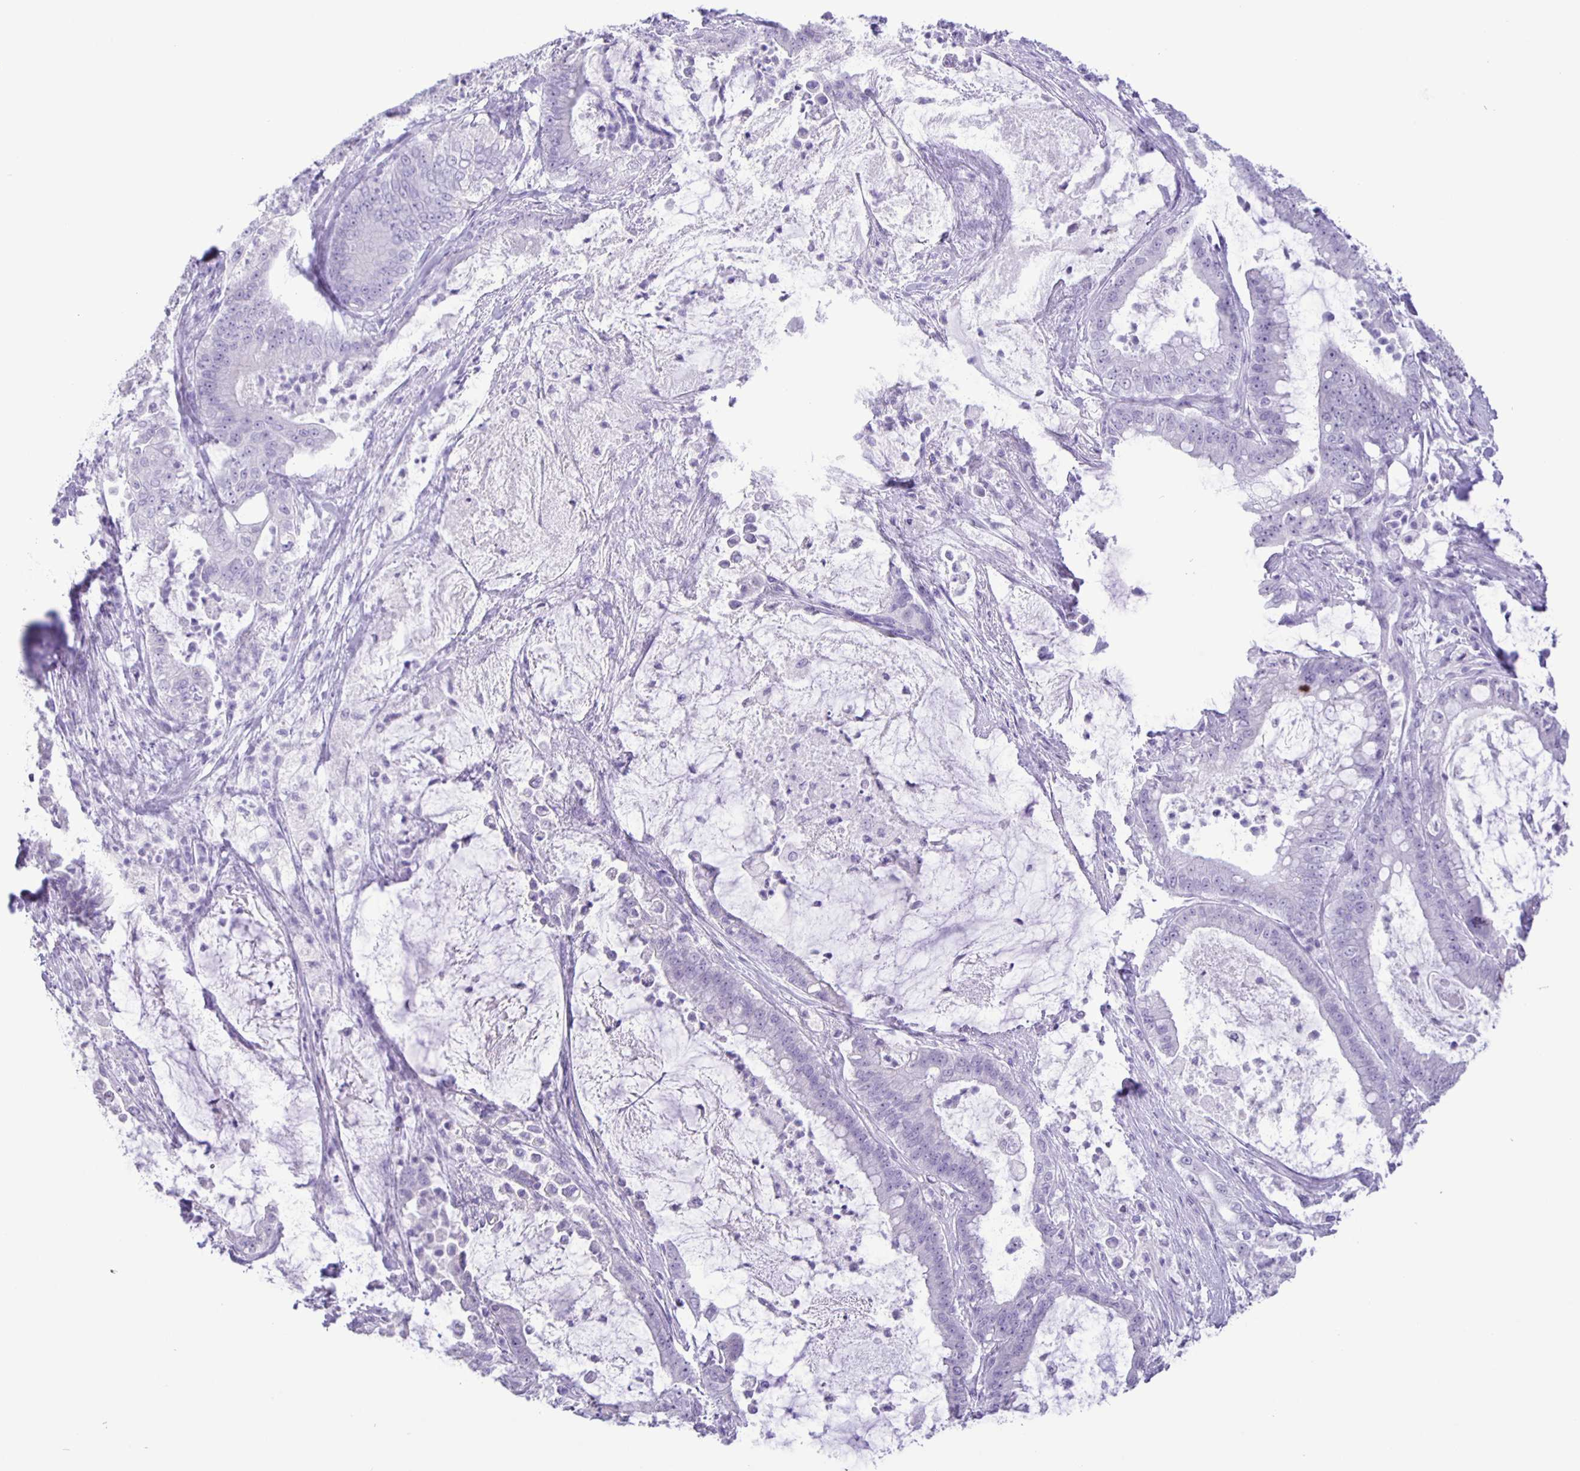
{"staining": {"intensity": "negative", "quantity": "none", "location": "none"}, "tissue": "pancreatic cancer", "cell_type": "Tumor cells", "image_type": "cancer", "snomed": [{"axis": "morphology", "description": "Adenocarcinoma, NOS"}, {"axis": "topography", "description": "Pancreas"}], "caption": "Micrograph shows no protein expression in tumor cells of adenocarcinoma (pancreatic) tissue.", "gene": "EZHIP", "patient": {"sex": "male", "age": 71}}